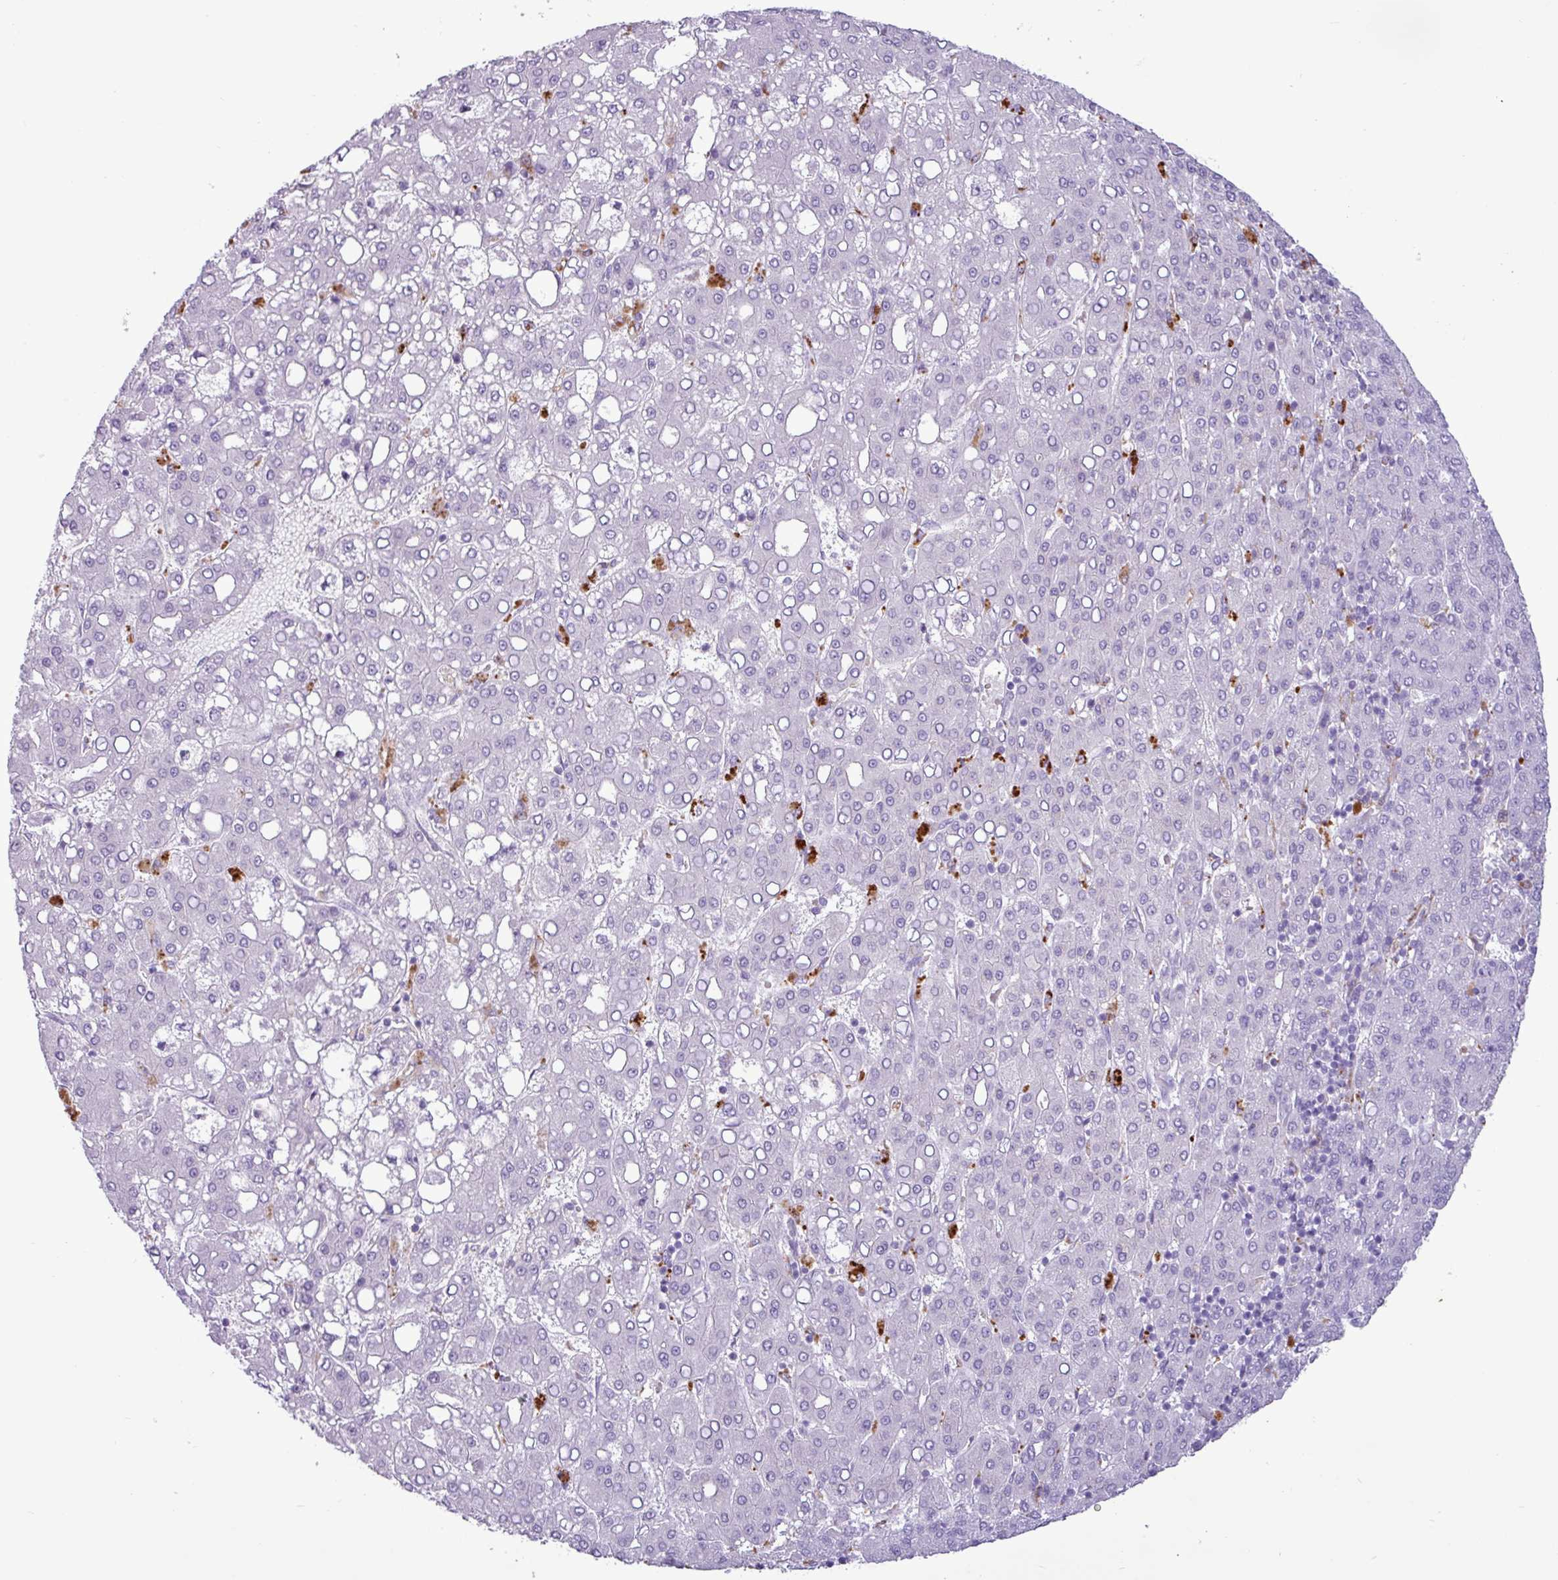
{"staining": {"intensity": "negative", "quantity": "none", "location": "none"}, "tissue": "liver cancer", "cell_type": "Tumor cells", "image_type": "cancer", "snomed": [{"axis": "morphology", "description": "Carcinoma, Hepatocellular, NOS"}, {"axis": "topography", "description": "Liver"}], "caption": "High magnification brightfield microscopy of liver hepatocellular carcinoma stained with DAB (brown) and counterstained with hematoxylin (blue): tumor cells show no significant staining.", "gene": "TMEM200C", "patient": {"sex": "male", "age": 65}}